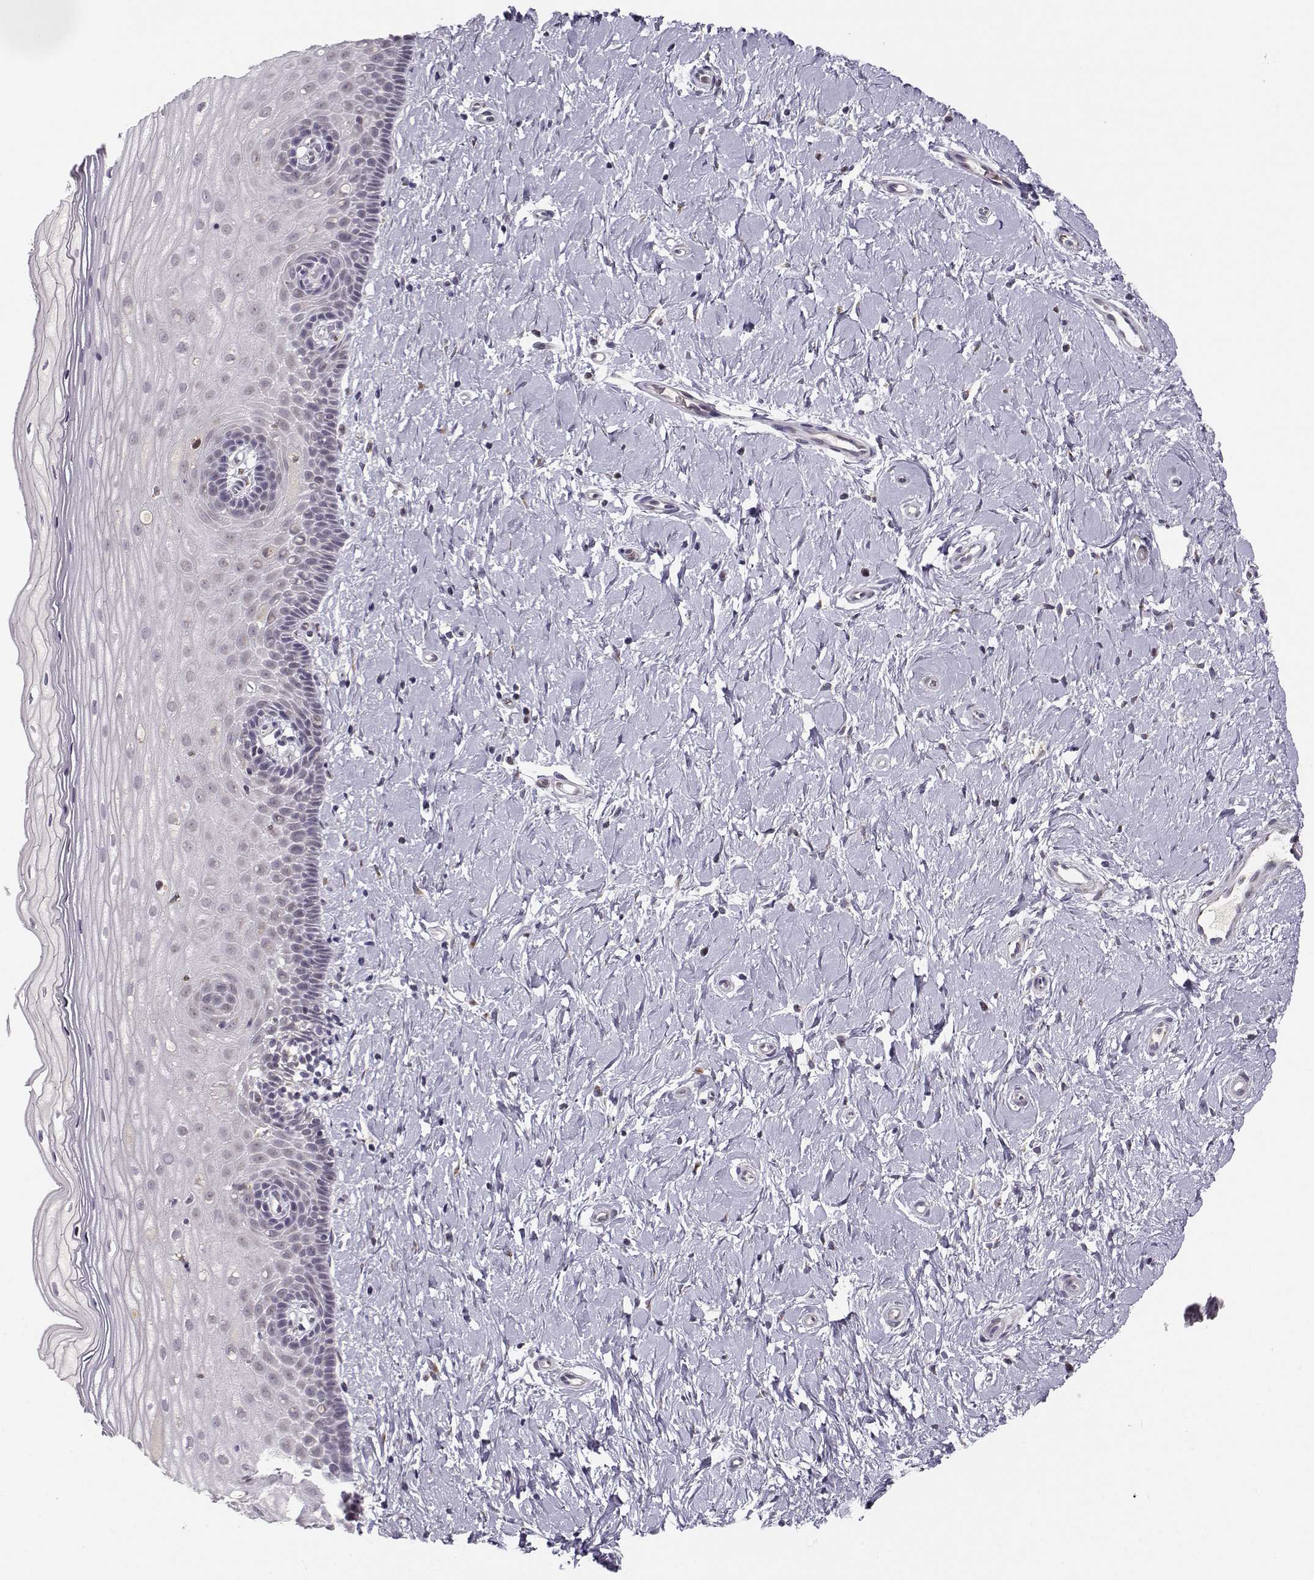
{"staining": {"intensity": "negative", "quantity": "none", "location": "none"}, "tissue": "cervix", "cell_type": "Glandular cells", "image_type": "normal", "snomed": [{"axis": "morphology", "description": "Normal tissue, NOS"}, {"axis": "topography", "description": "Cervix"}], "caption": "Immunohistochemical staining of benign cervix exhibits no significant positivity in glandular cells. (Immunohistochemistry (ihc), brightfield microscopy, high magnification).", "gene": "SLC4A5", "patient": {"sex": "female", "age": 37}}